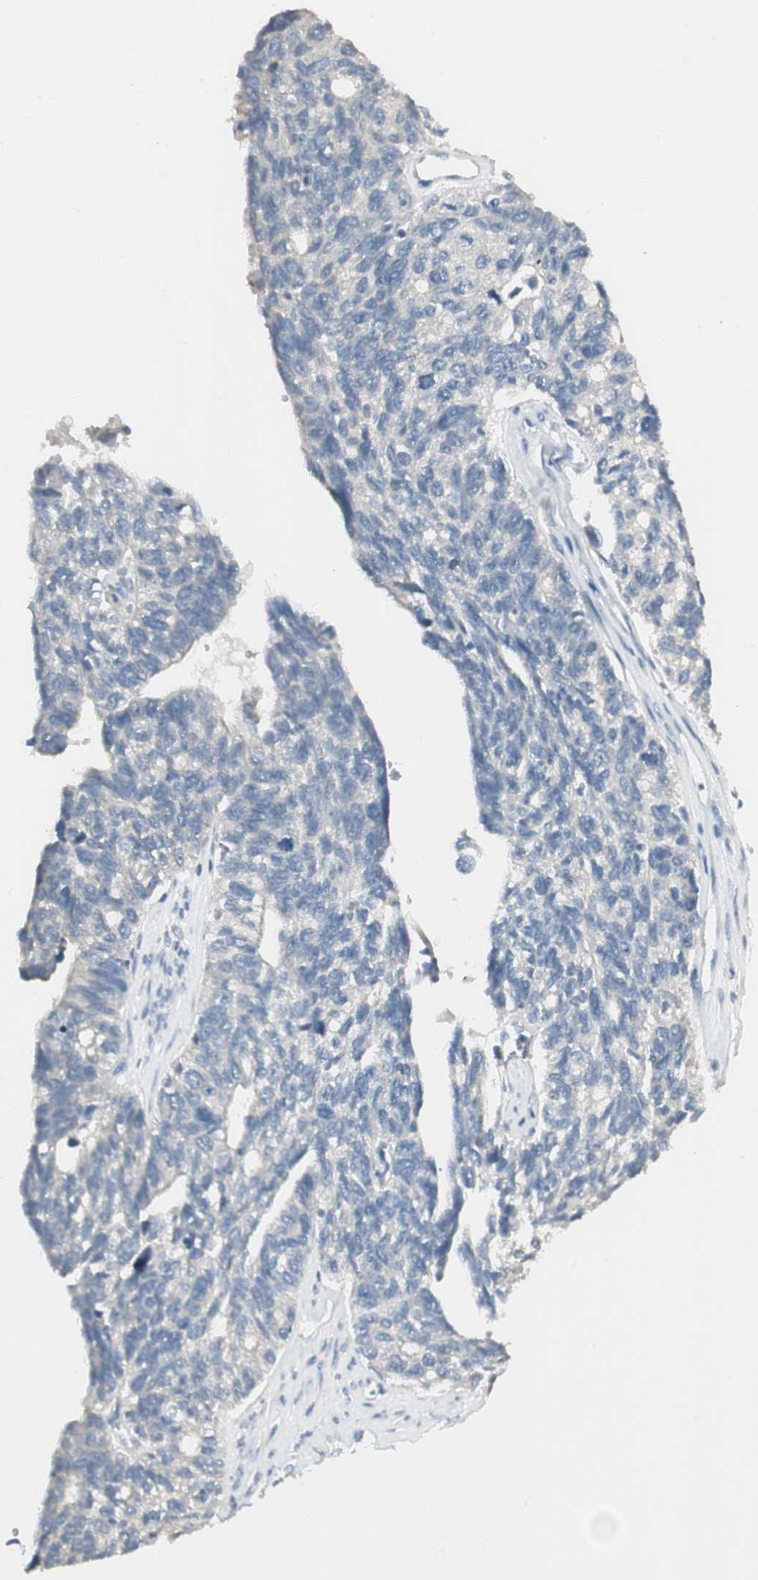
{"staining": {"intensity": "negative", "quantity": "none", "location": "none"}, "tissue": "ovarian cancer", "cell_type": "Tumor cells", "image_type": "cancer", "snomed": [{"axis": "morphology", "description": "Cystadenocarcinoma, serous, NOS"}, {"axis": "topography", "description": "Ovary"}], "caption": "Immunohistochemistry of serous cystadenocarcinoma (ovarian) reveals no staining in tumor cells.", "gene": "SPINK4", "patient": {"sex": "female", "age": 79}}